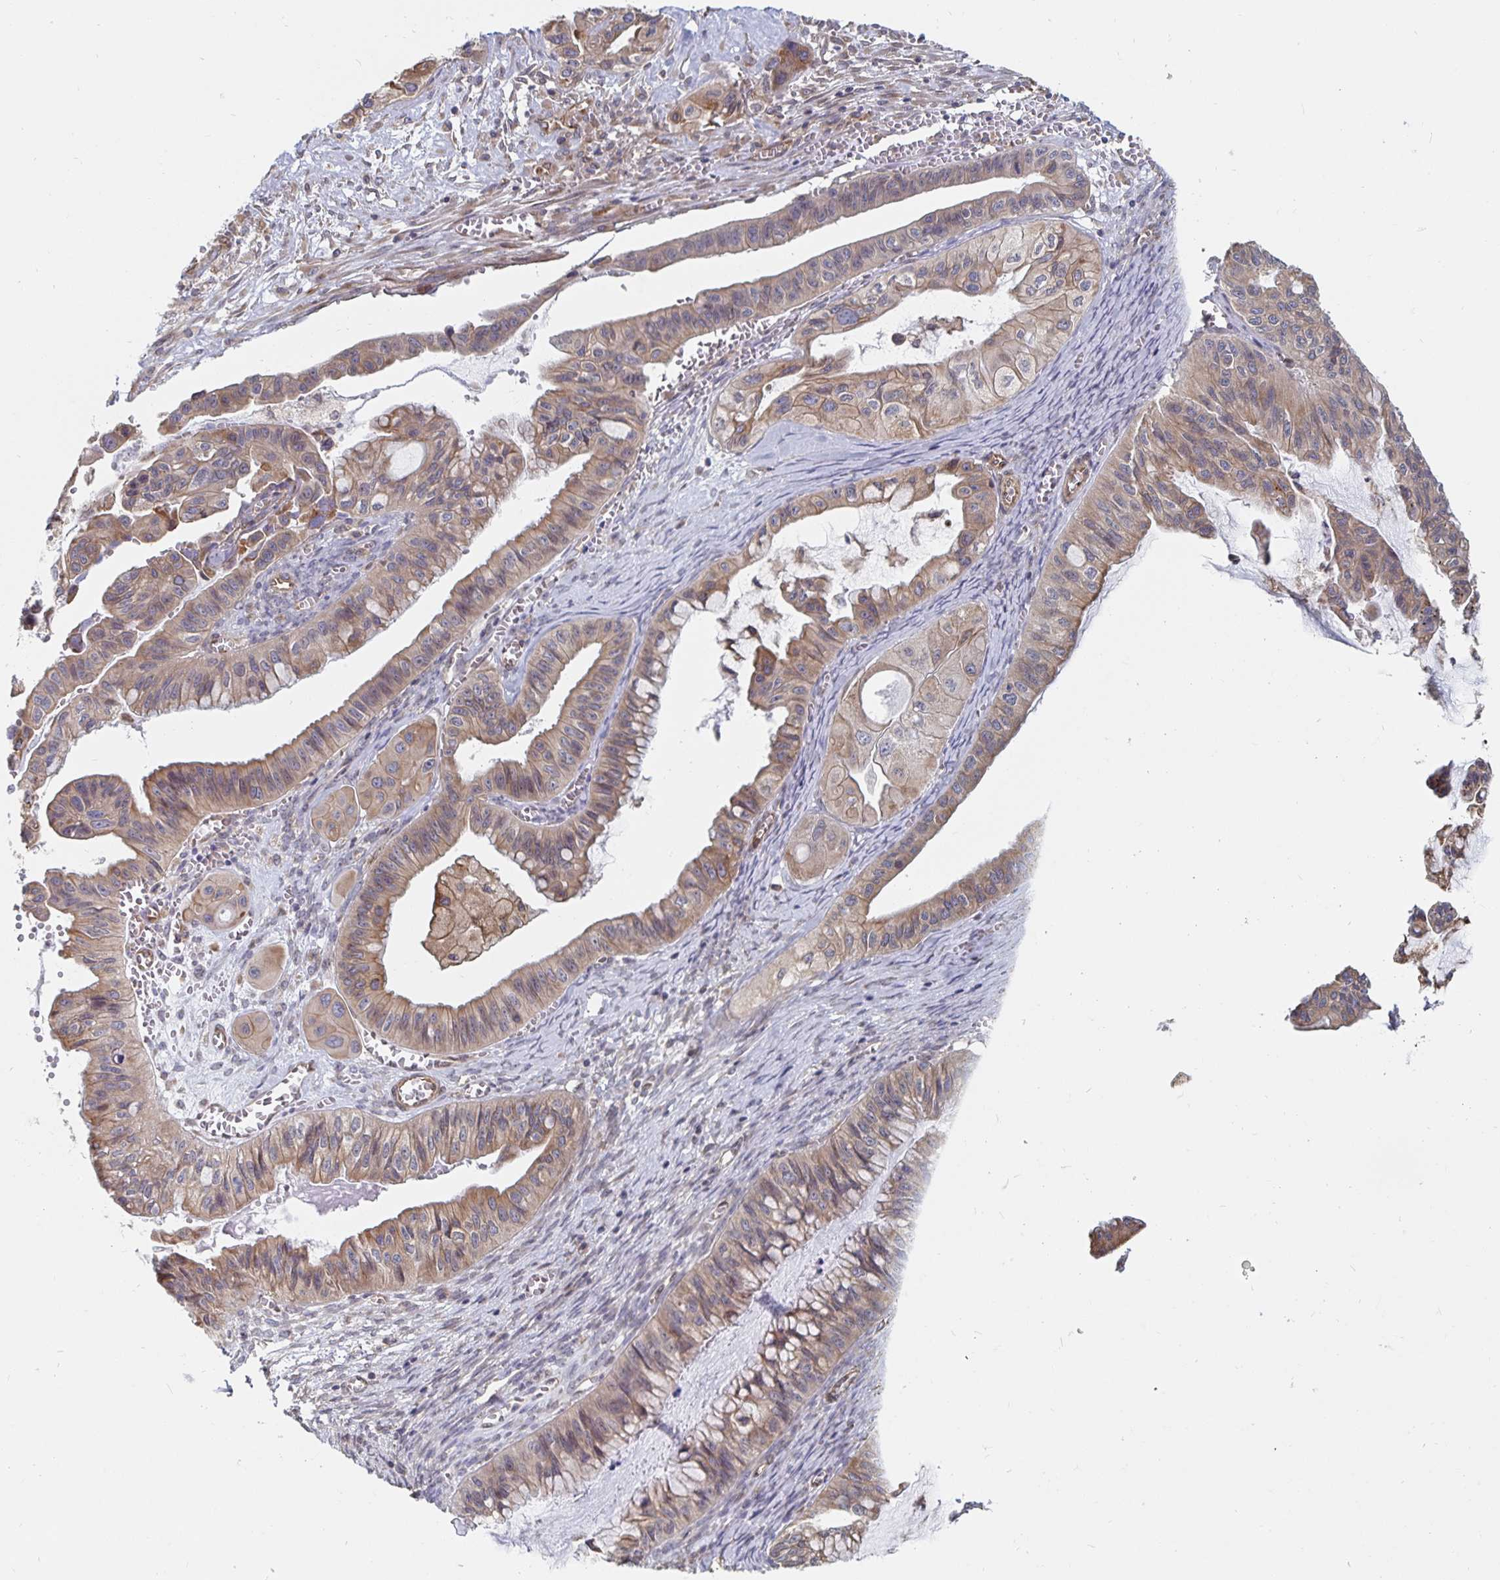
{"staining": {"intensity": "weak", "quantity": ">75%", "location": "cytoplasmic/membranous"}, "tissue": "ovarian cancer", "cell_type": "Tumor cells", "image_type": "cancer", "snomed": [{"axis": "morphology", "description": "Cystadenocarcinoma, mucinous, NOS"}, {"axis": "topography", "description": "Ovary"}], "caption": "Protein expression analysis of mucinous cystadenocarcinoma (ovarian) demonstrates weak cytoplasmic/membranous staining in about >75% of tumor cells. (DAB (3,3'-diaminobenzidine) IHC with brightfield microscopy, high magnification).", "gene": "BCAP29", "patient": {"sex": "female", "age": 72}}